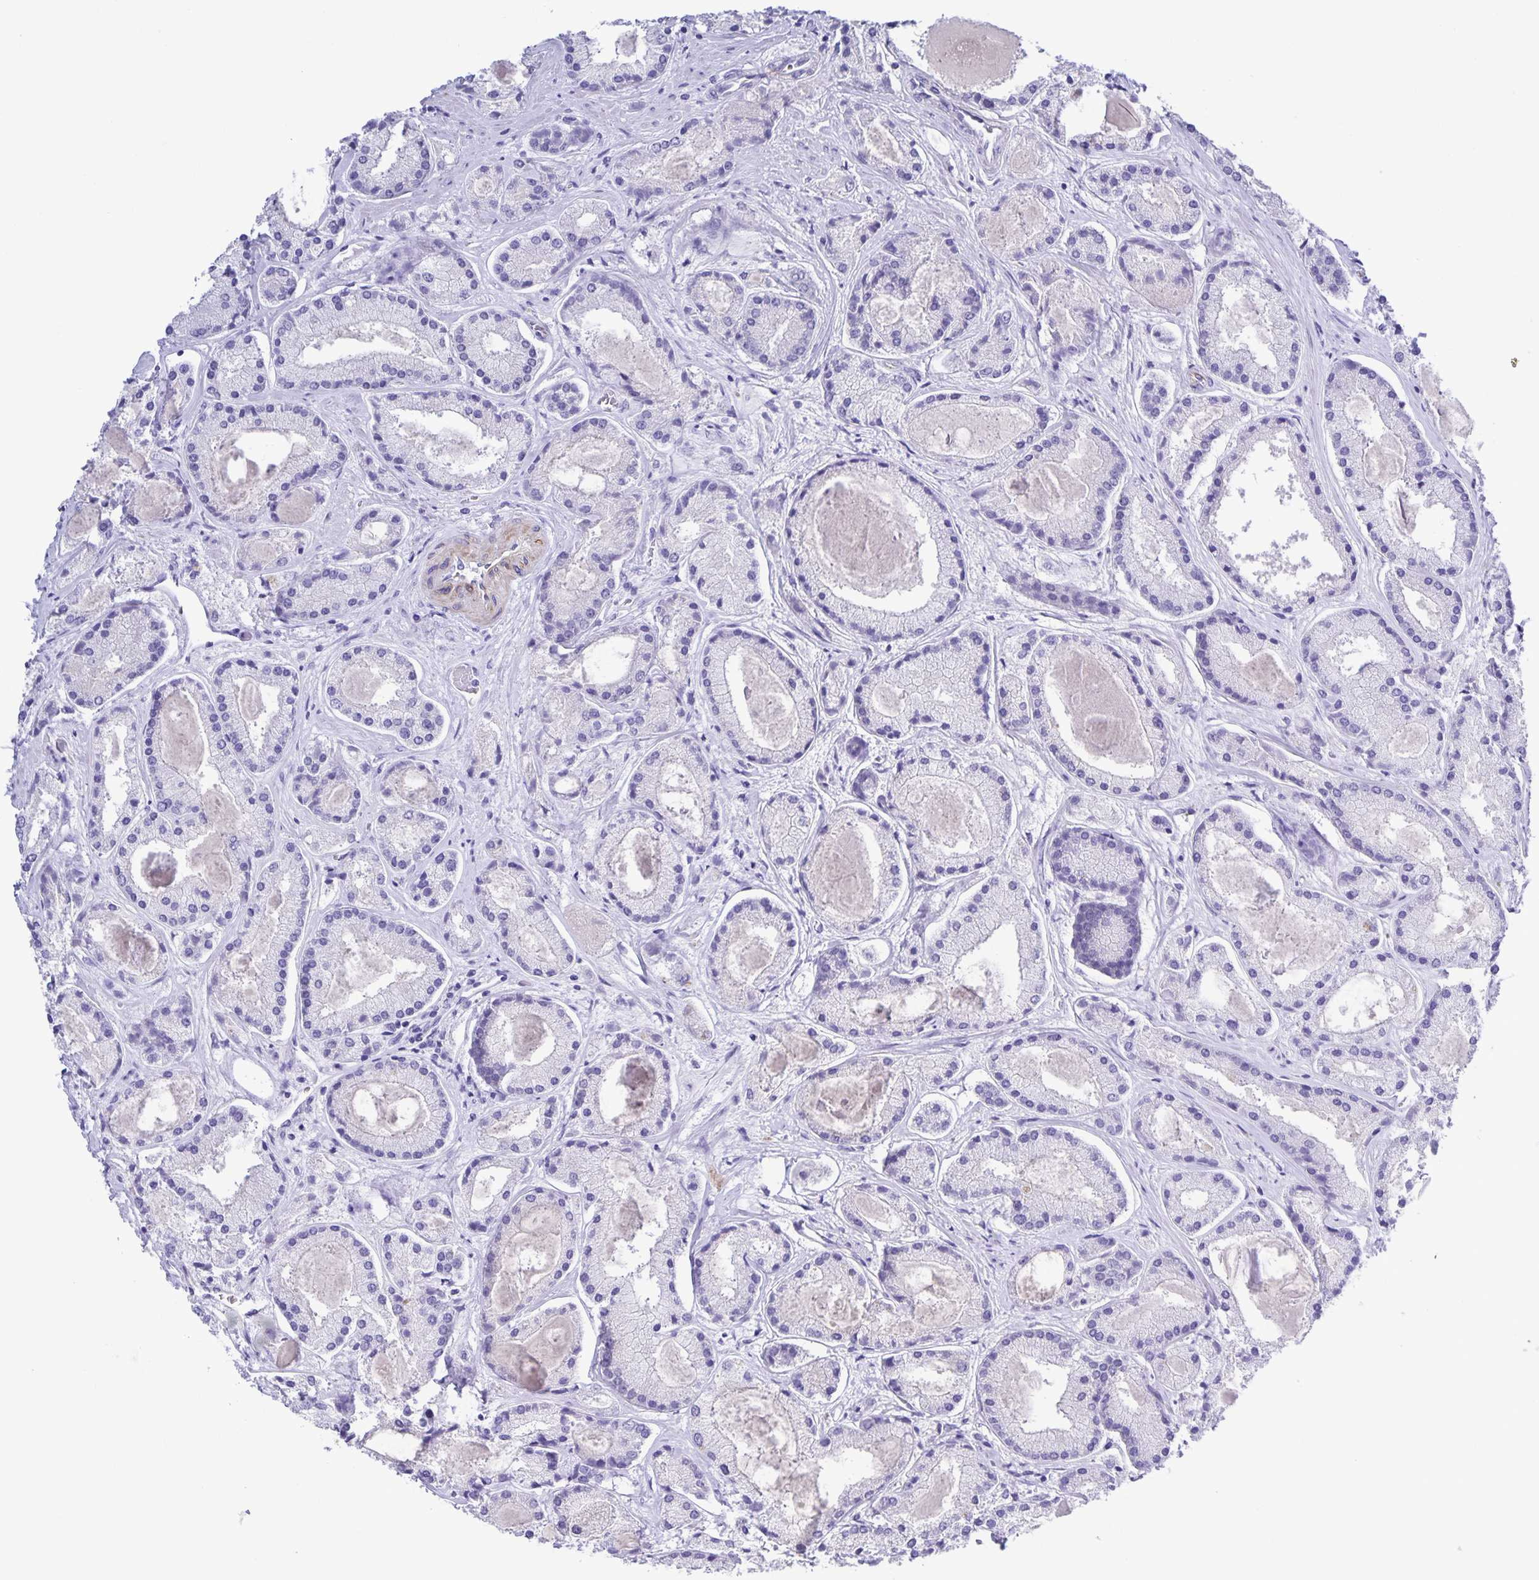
{"staining": {"intensity": "negative", "quantity": "none", "location": "none"}, "tissue": "prostate cancer", "cell_type": "Tumor cells", "image_type": "cancer", "snomed": [{"axis": "morphology", "description": "Adenocarcinoma, High grade"}, {"axis": "topography", "description": "Prostate"}], "caption": "This is an IHC photomicrograph of human prostate cancer. There is no staining in tumor cells.", "gene": "UBQLN3", "patient": {"sex": "male", "age": 67}}